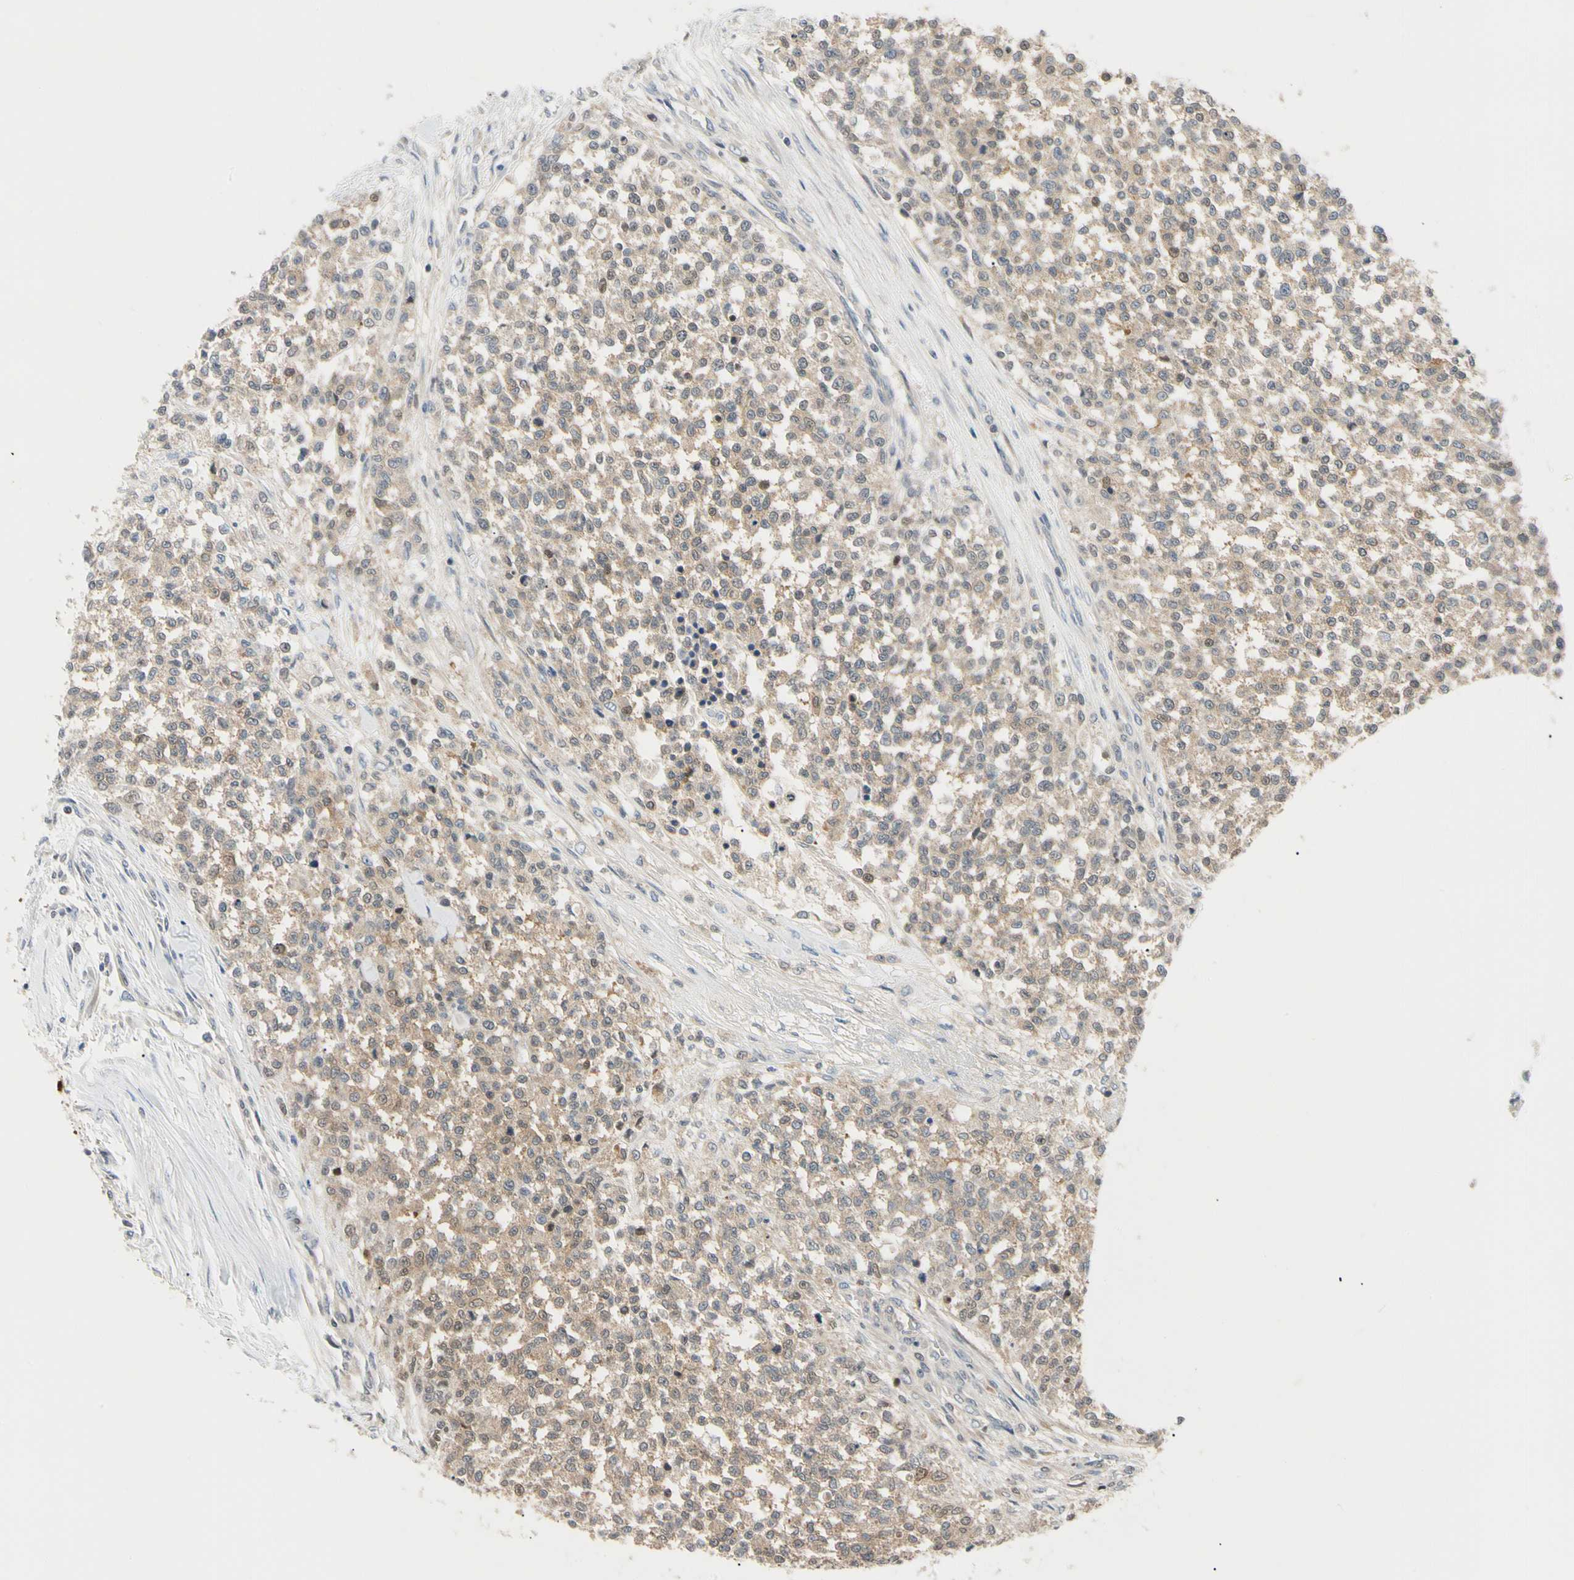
{"staining": {"intensity": "weak", "quantity": "25%-75%", "location": "cytoplasmic/membranous"}, "tissue": "testis cancer", "cell_type": "Tumor cells", "image_type": "cancer", "snomed": [{"axis": "morphology", "description": "Seminoma, NOS"}, {"axis": "topography", "description": "Testis"}], "caption": "Weak cytoplasmic/membranous protein staining is seen in about 25%-75% of tumor cells in testis seminoma.", "gene": "SEC23B", "patient": {"sex": "male", "age": 59}}